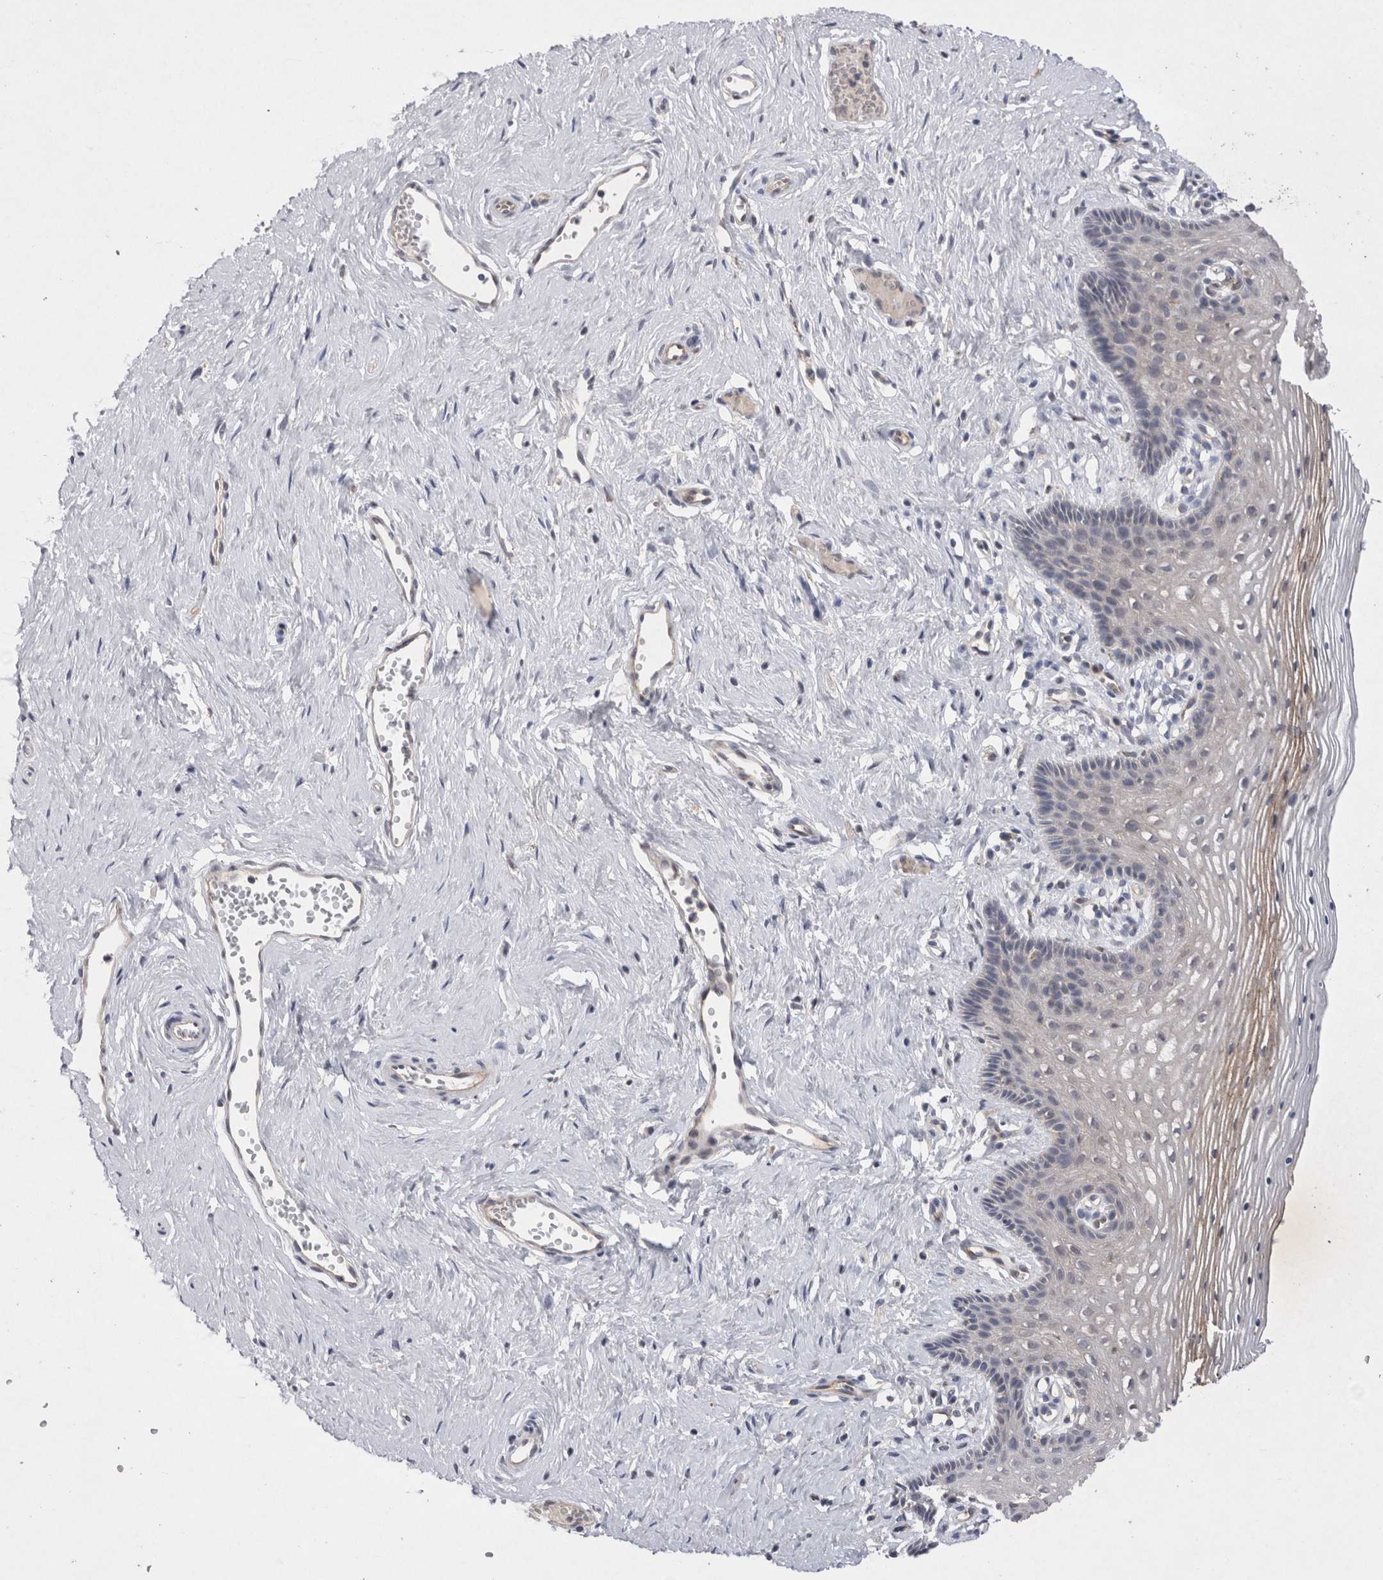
{"staining": {"intensity": "moderate", "quantity": "<25%", "location": "cytoplasmic/membranous"}, "tissue": "vagina", "cell_type": "Squamous epithelial cells", "image_type": "normal", "snomed": [{"axis": "morphology", "description": "Normal tissue, NOS"}, {"axis": "topography", "description": "Vagina"}], "caption": "Immunohistochemistry (IHC) of unremarkable vagina shows low levels of moderate cytoplasmic/membranous positivity in approximately <25% of squamous epithelial cells.", "gene": "RASSF3", "patient": {"sex": "female", "age": 32}}